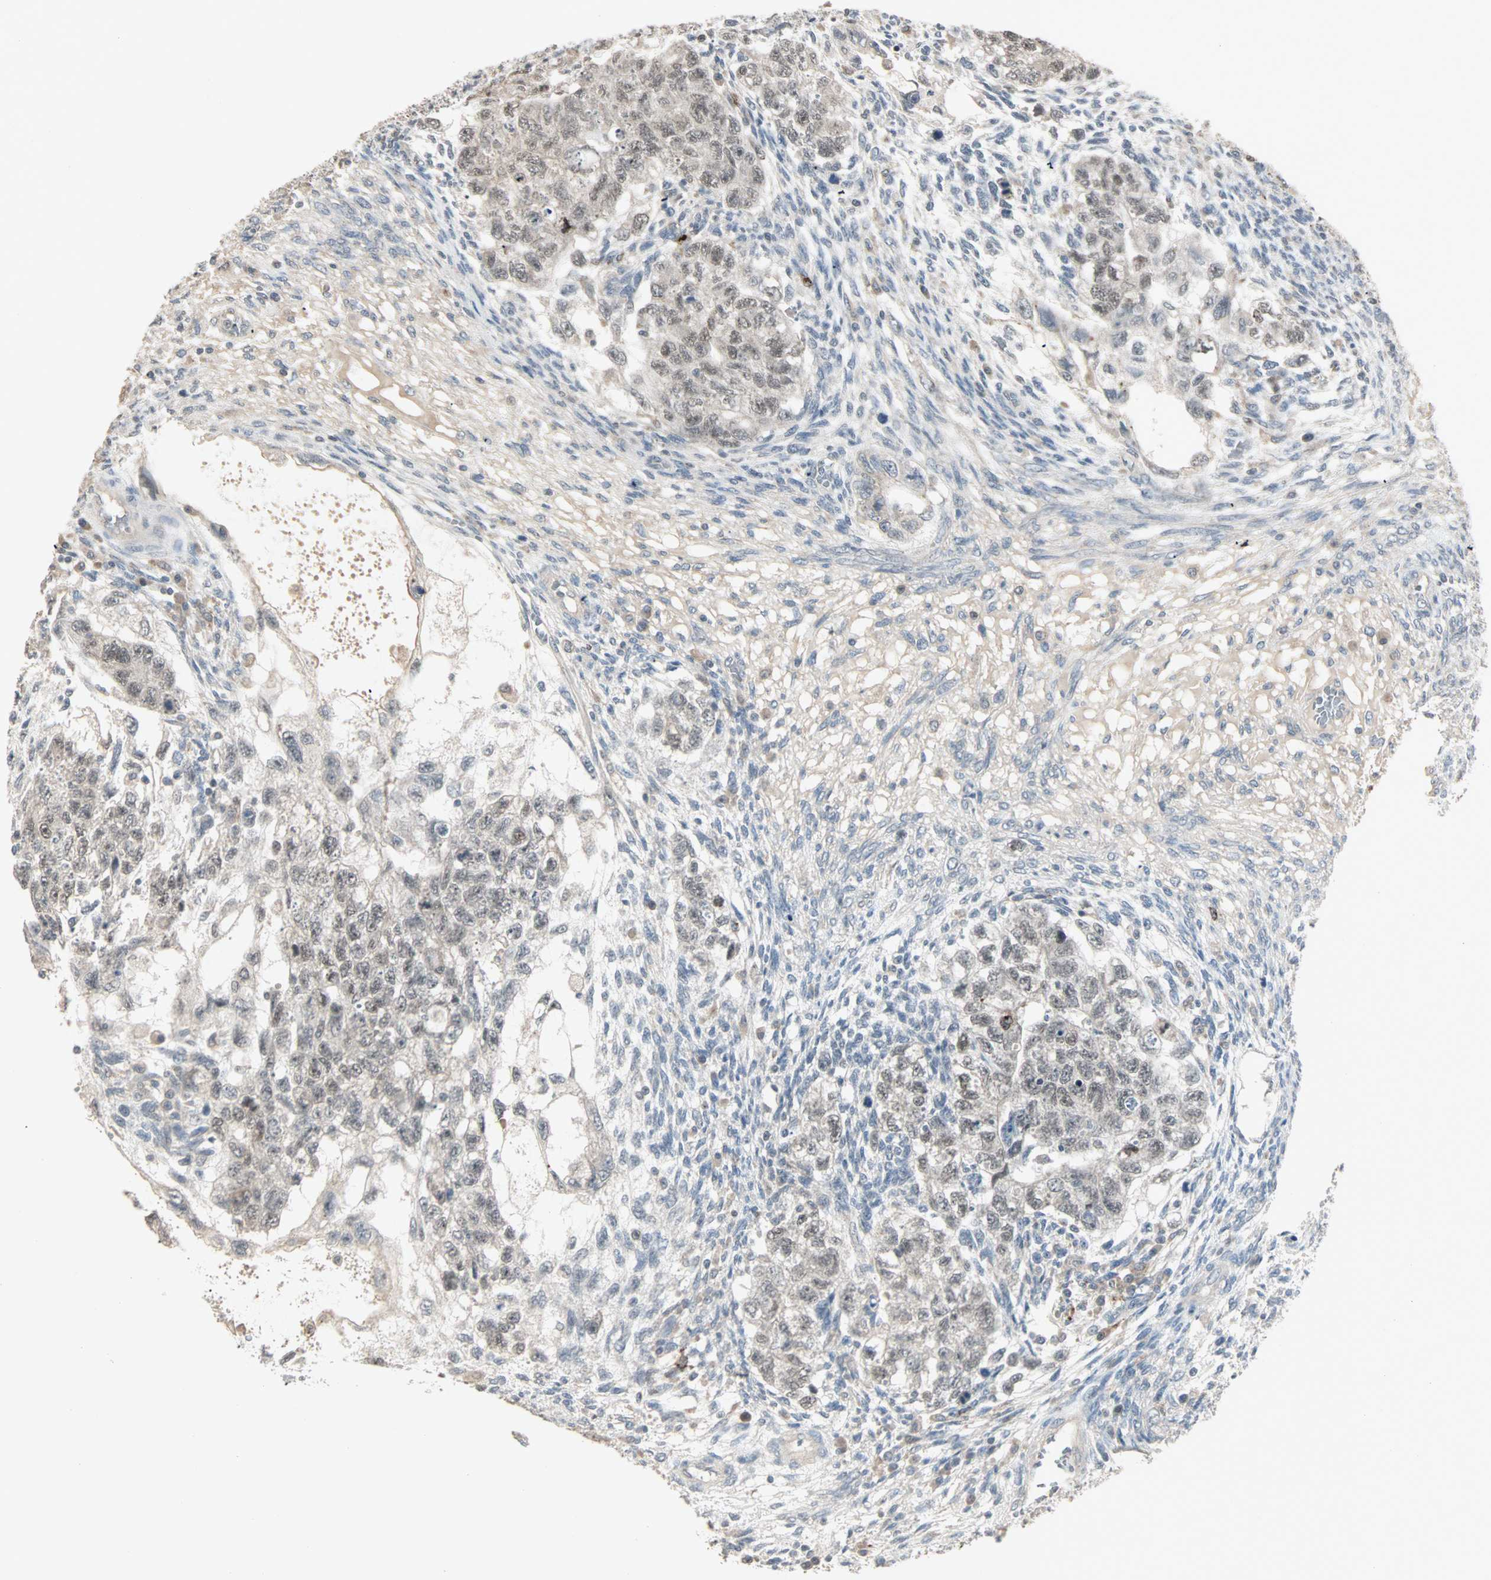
{"staining": {"intensity": "moderate", "quantity": ">75%", "location": "cytoplasmic/membranous,nuclear"}, "tissue": "testis cancer", "cell_type": "Tumor cells", "image_type": "cancer", "snomed": [{"axis": "morphology", "description": "Normal tissue, NOS"}, {"axis": "morphology", "description": "Carcinoma, Embryonal, NOS"}, {"axis": "topography", "description": "Testis"}], "caption": "IHC (DAB (3,3'-diaminobenzidine)) staining of human embryonal carcinoma (testis) displays moderate cytoplasmic/membranous and nuclear protein expression in about >75% of tumor cells.", "gene": "KDM4A", "patient": {"sex": "male", "age": 36}}